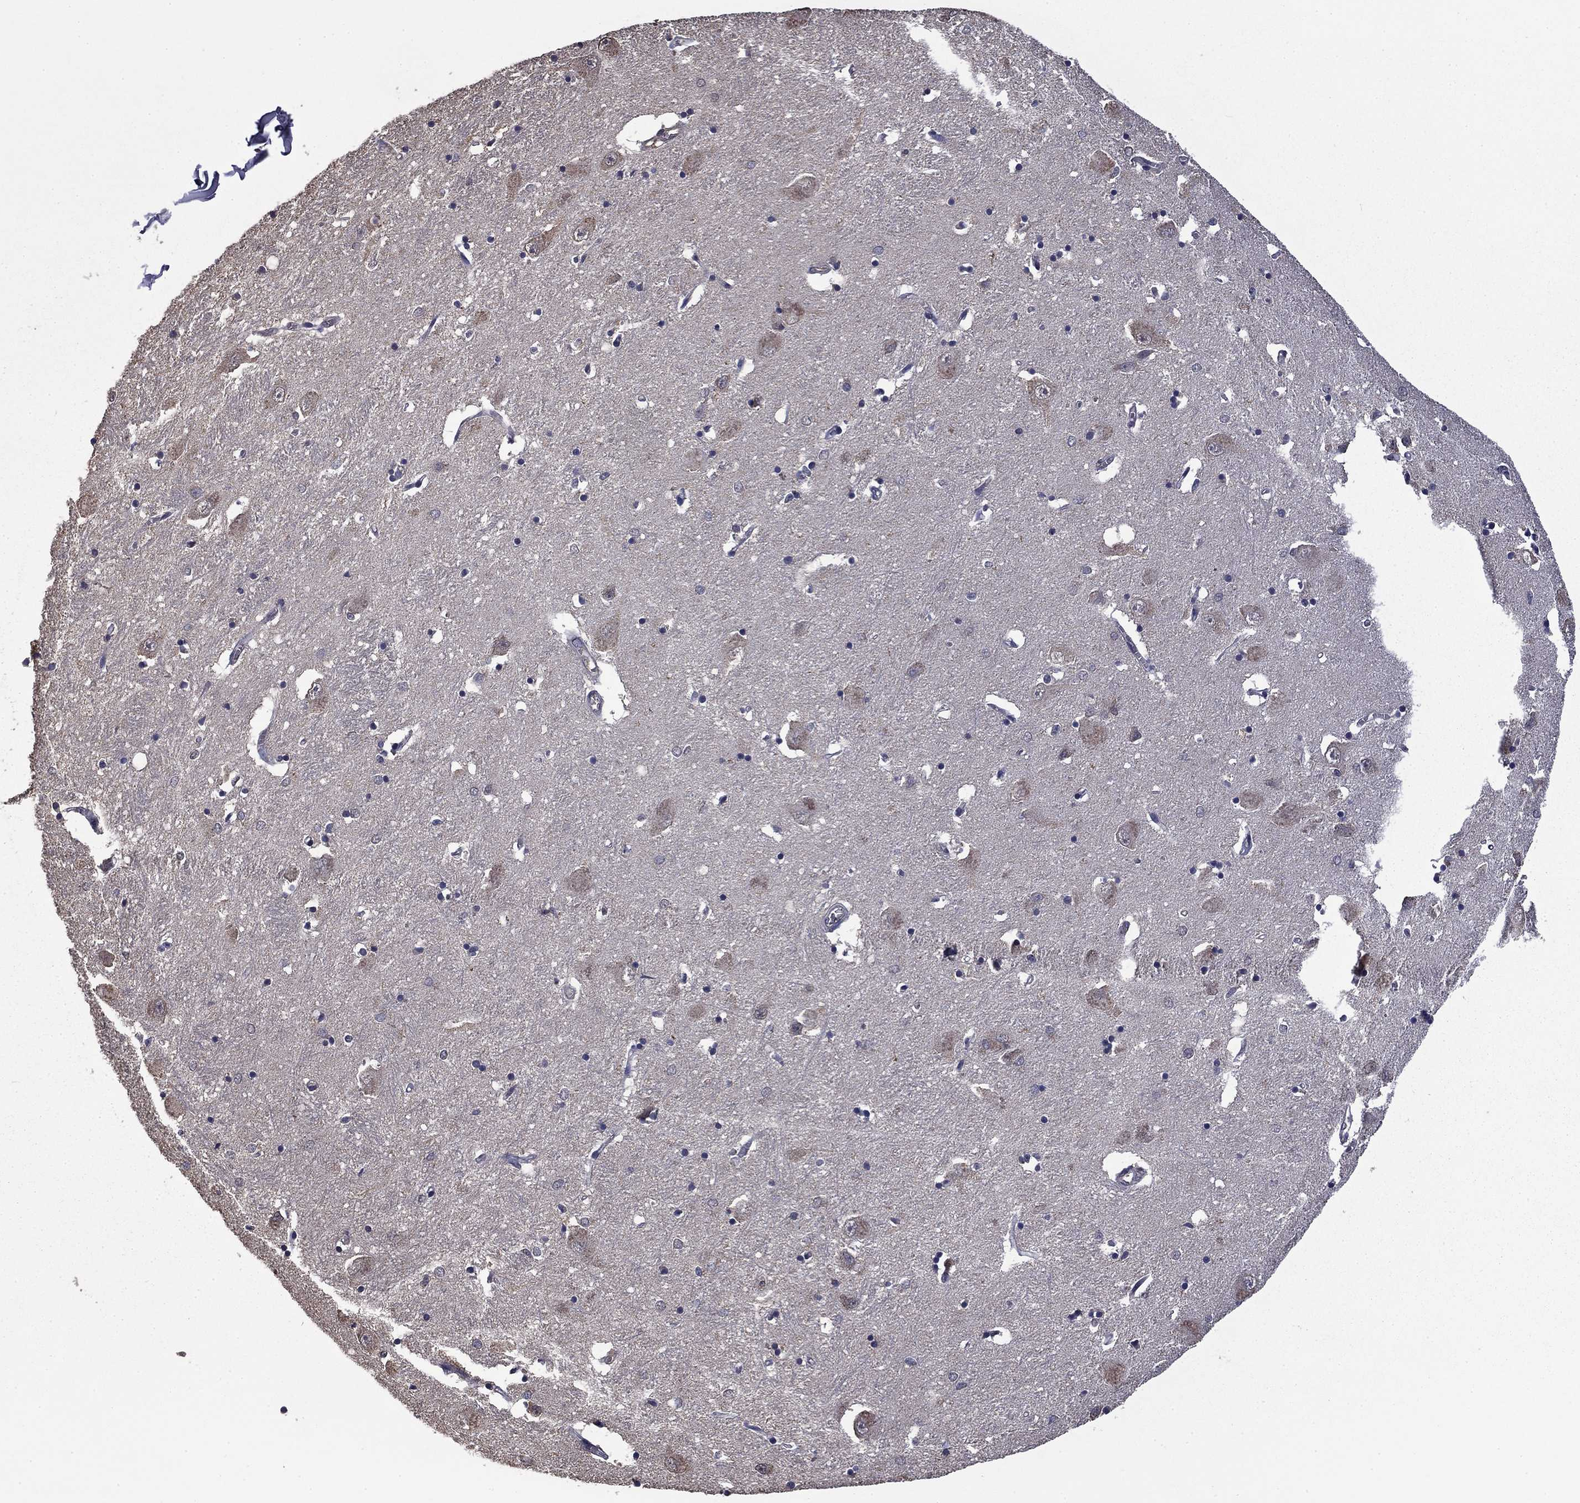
{"staining": {"intensity": "negative", "quantity": "none", "location": "none"}, "tissue": "caudate", "cell_type": "Glial cells", "image_type": "normal", "snomed": [{"axis": "morphology", "description": "Normal tissue, NOS"}, {"axis": "topography", "description": "Lateral ventricle wall"}], "caption": "DAB (3,3'-diaminobenzidine) immunohistochemical staining of benign human caudate demonstrates no significant staining in glial cells.", "gene": "MFAP3L", "patient": {"sex": "male", "age": 54}}